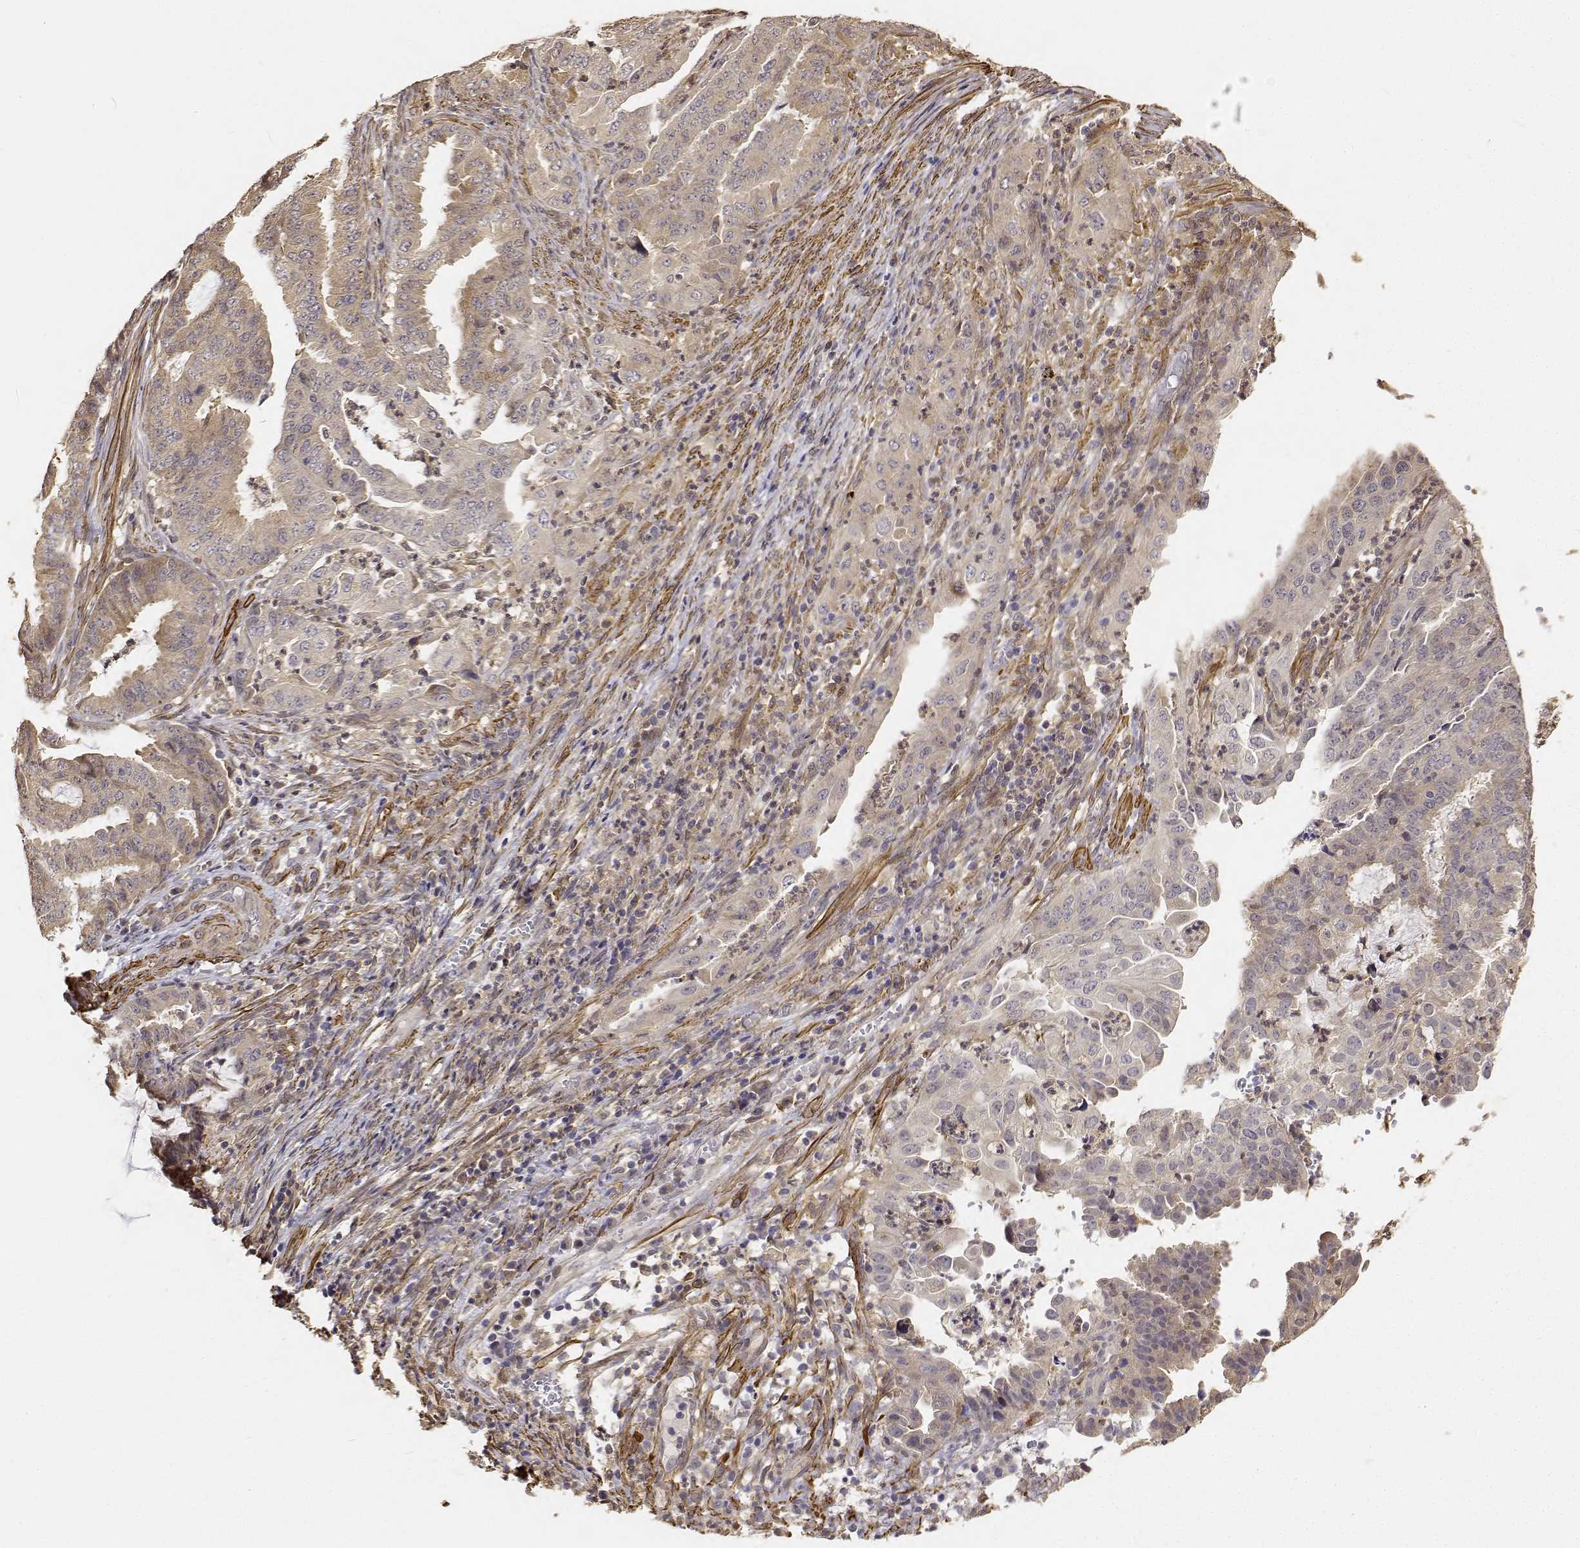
{"staining": {"intensity": "weak", "quantity": "25%-75%", "location": "cytoplasmic/membranous"}, "tissue": "endometrial cancer", "cell_type": "Tumor cells", "image_type": "cancer", "snomed": [{"axis": "morphology", "description": "Adenocarcinoma, NOS"}, {"axis": "topography", "description": "Endometrium"}], "caption": "Immunohistochemistry (IHC) histopathology image of endometrial cancer stained for a protein (brown), which demonstrates low levels of weak cytoplasmic/membranous staining in approximately 25%-75% of tumor cells.", "gene": "PCID2", "patient": {"sex": "female", "age": 51}}